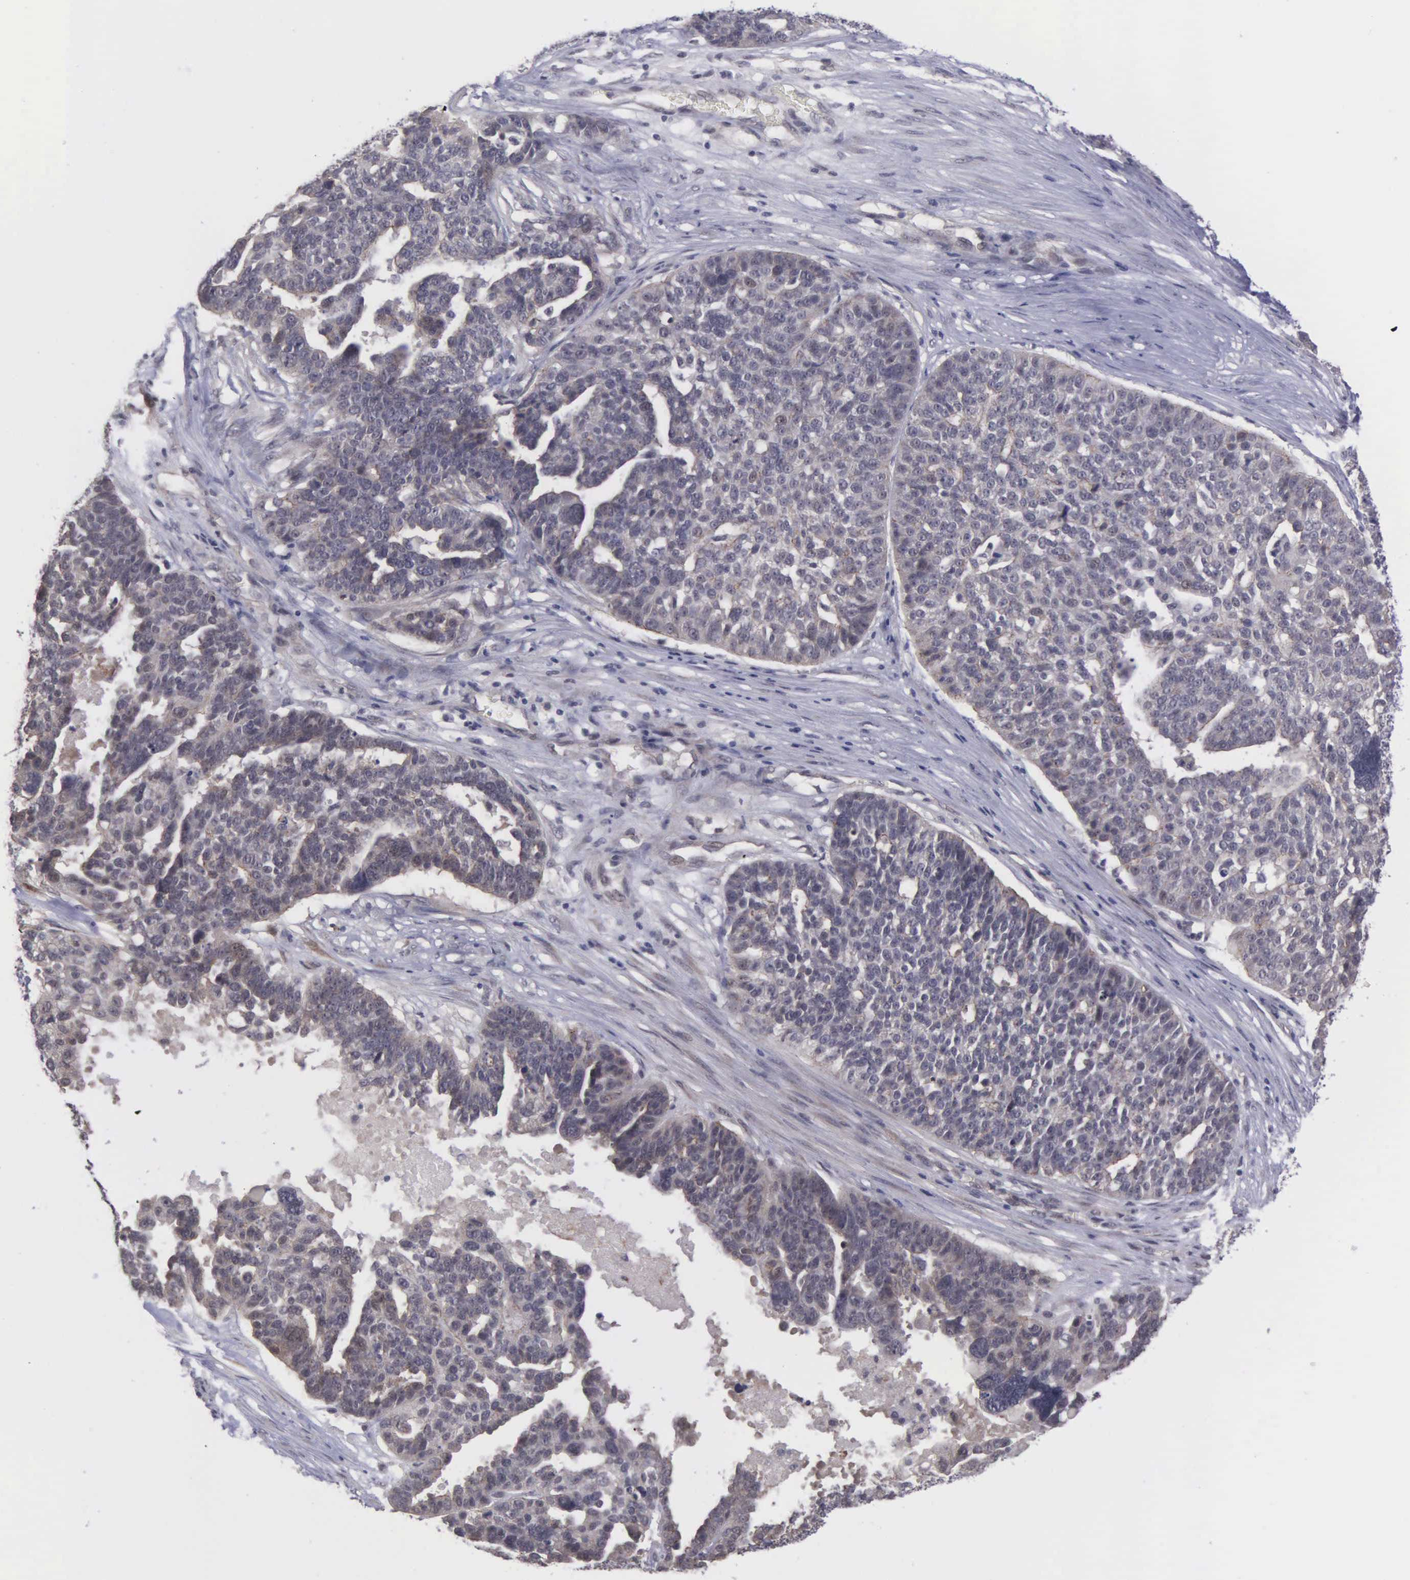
{"staining": {"intensity": "weak", "quantity": "25%-75%", "location": "cytoplasmic/membranous"}, "tissue": "ovarian cancer", "cell_type": "Tumor cells", "image_type": "cancer", "snomed": [{"axis": "morphology", "description": "Cystadenocarcinoma, serous, NOS"}, {"axis": "topography", "description": "Ovary"}], "caption": "Immunohistochemistry image of human serous cystadenocarcinoma (ovarian) stained for a protein (brown), which exhibits low levels of weak cytoplasmic/membranous expression in approximately 25%-75% of tumor cells.", "gene": "MAP3K9", "patient": {"sex": "female", "age": 59}}